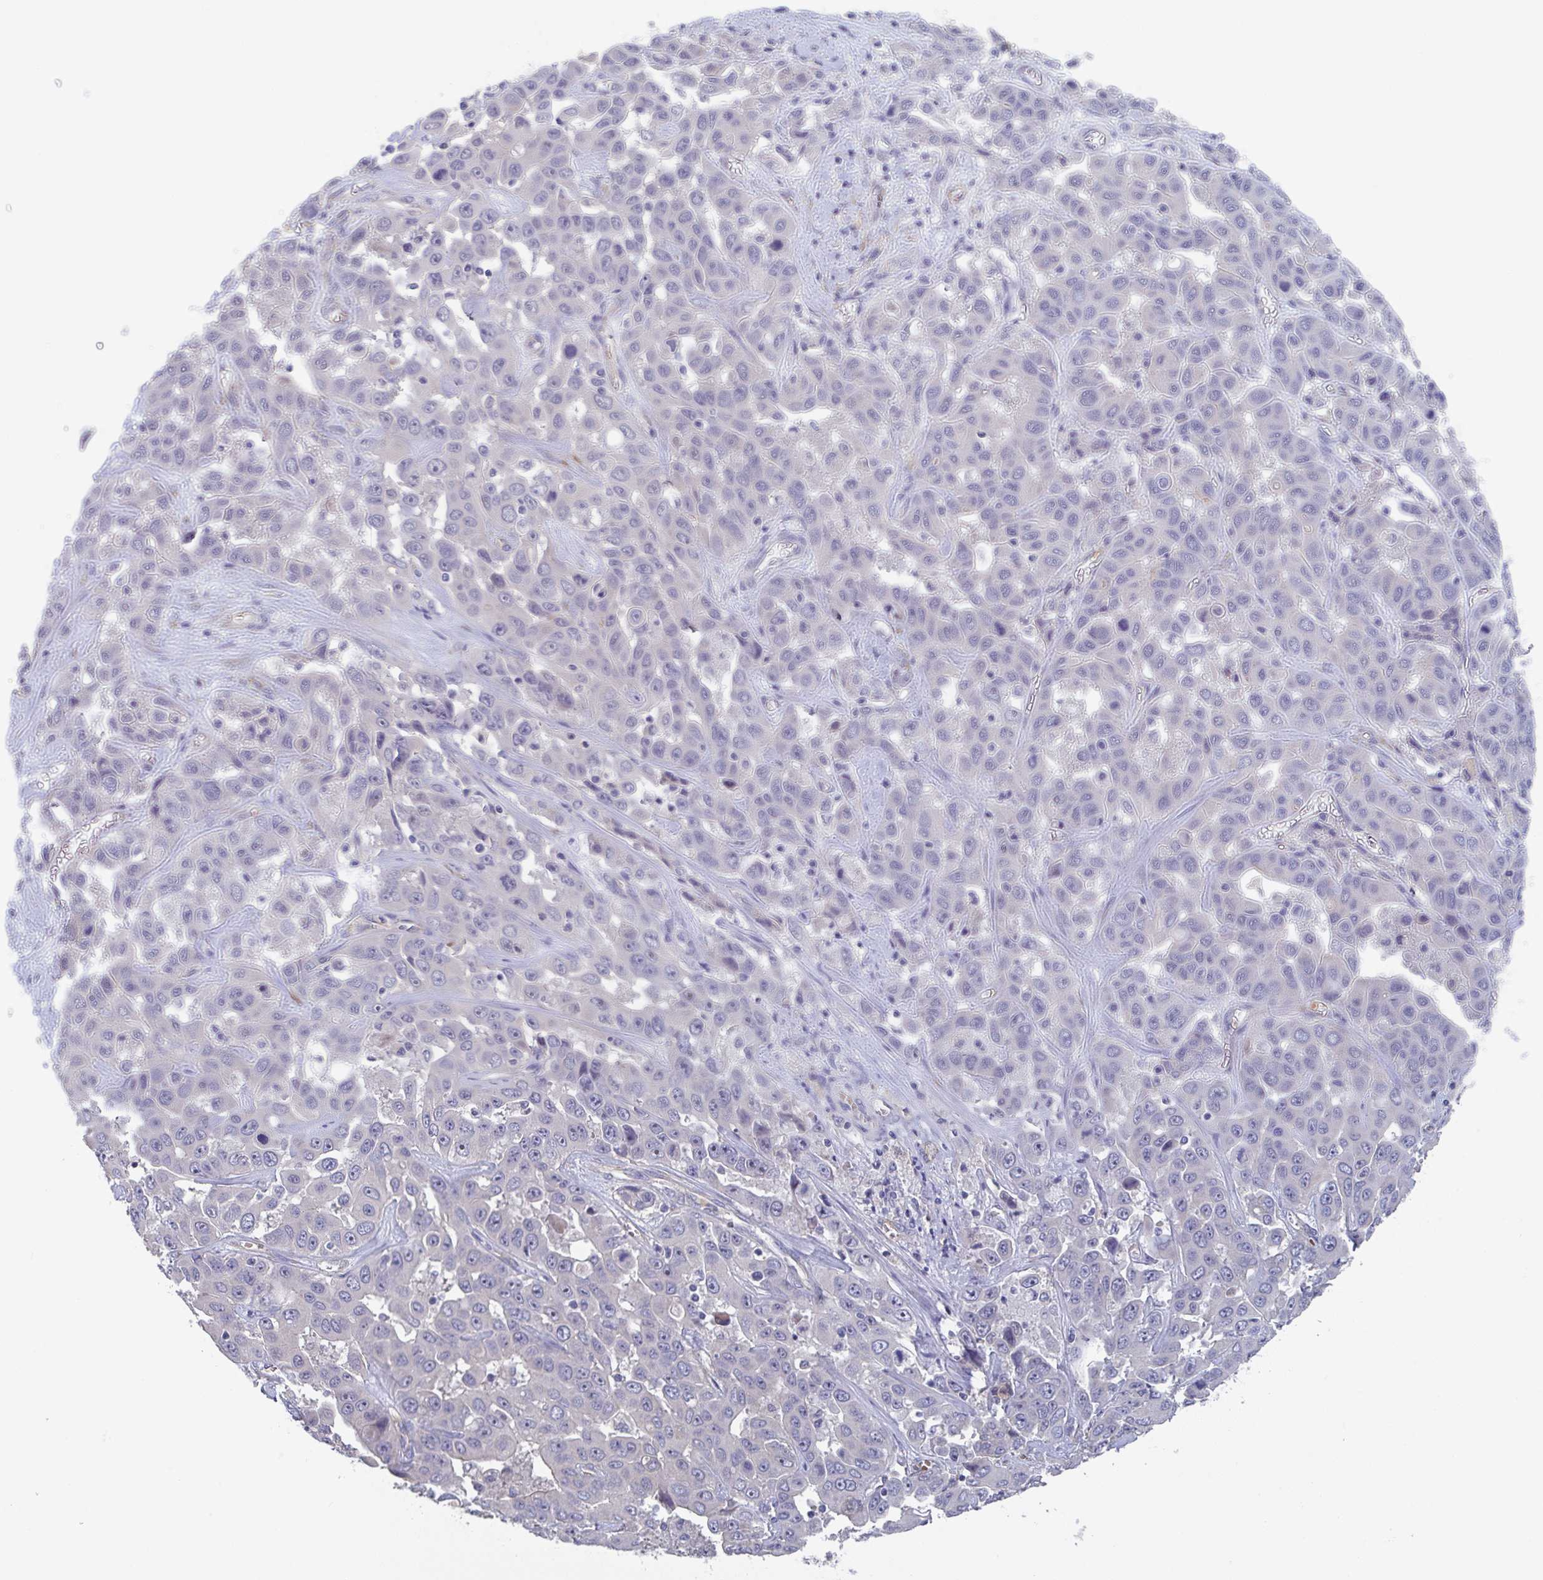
{"staining": {"intensity": "negative", "quantity": "none", "location": "none"}, "tissue": "liver cancer", "cell_type": "Tumor cells", "image_type": "cancer", "snomed": [{"axis": "morphology", "description": "Cholangiocarcinoma"}, {"axis": "topography", "description": "Liver"}], "caption": "High power microscopy image of an immunohistochemistry photomicrograph of liver cholangiocarcinoma, revealing no significant positivity in tumor cells.", "gene": "ST14", "patient": {"sex": "female", "age": 52}}